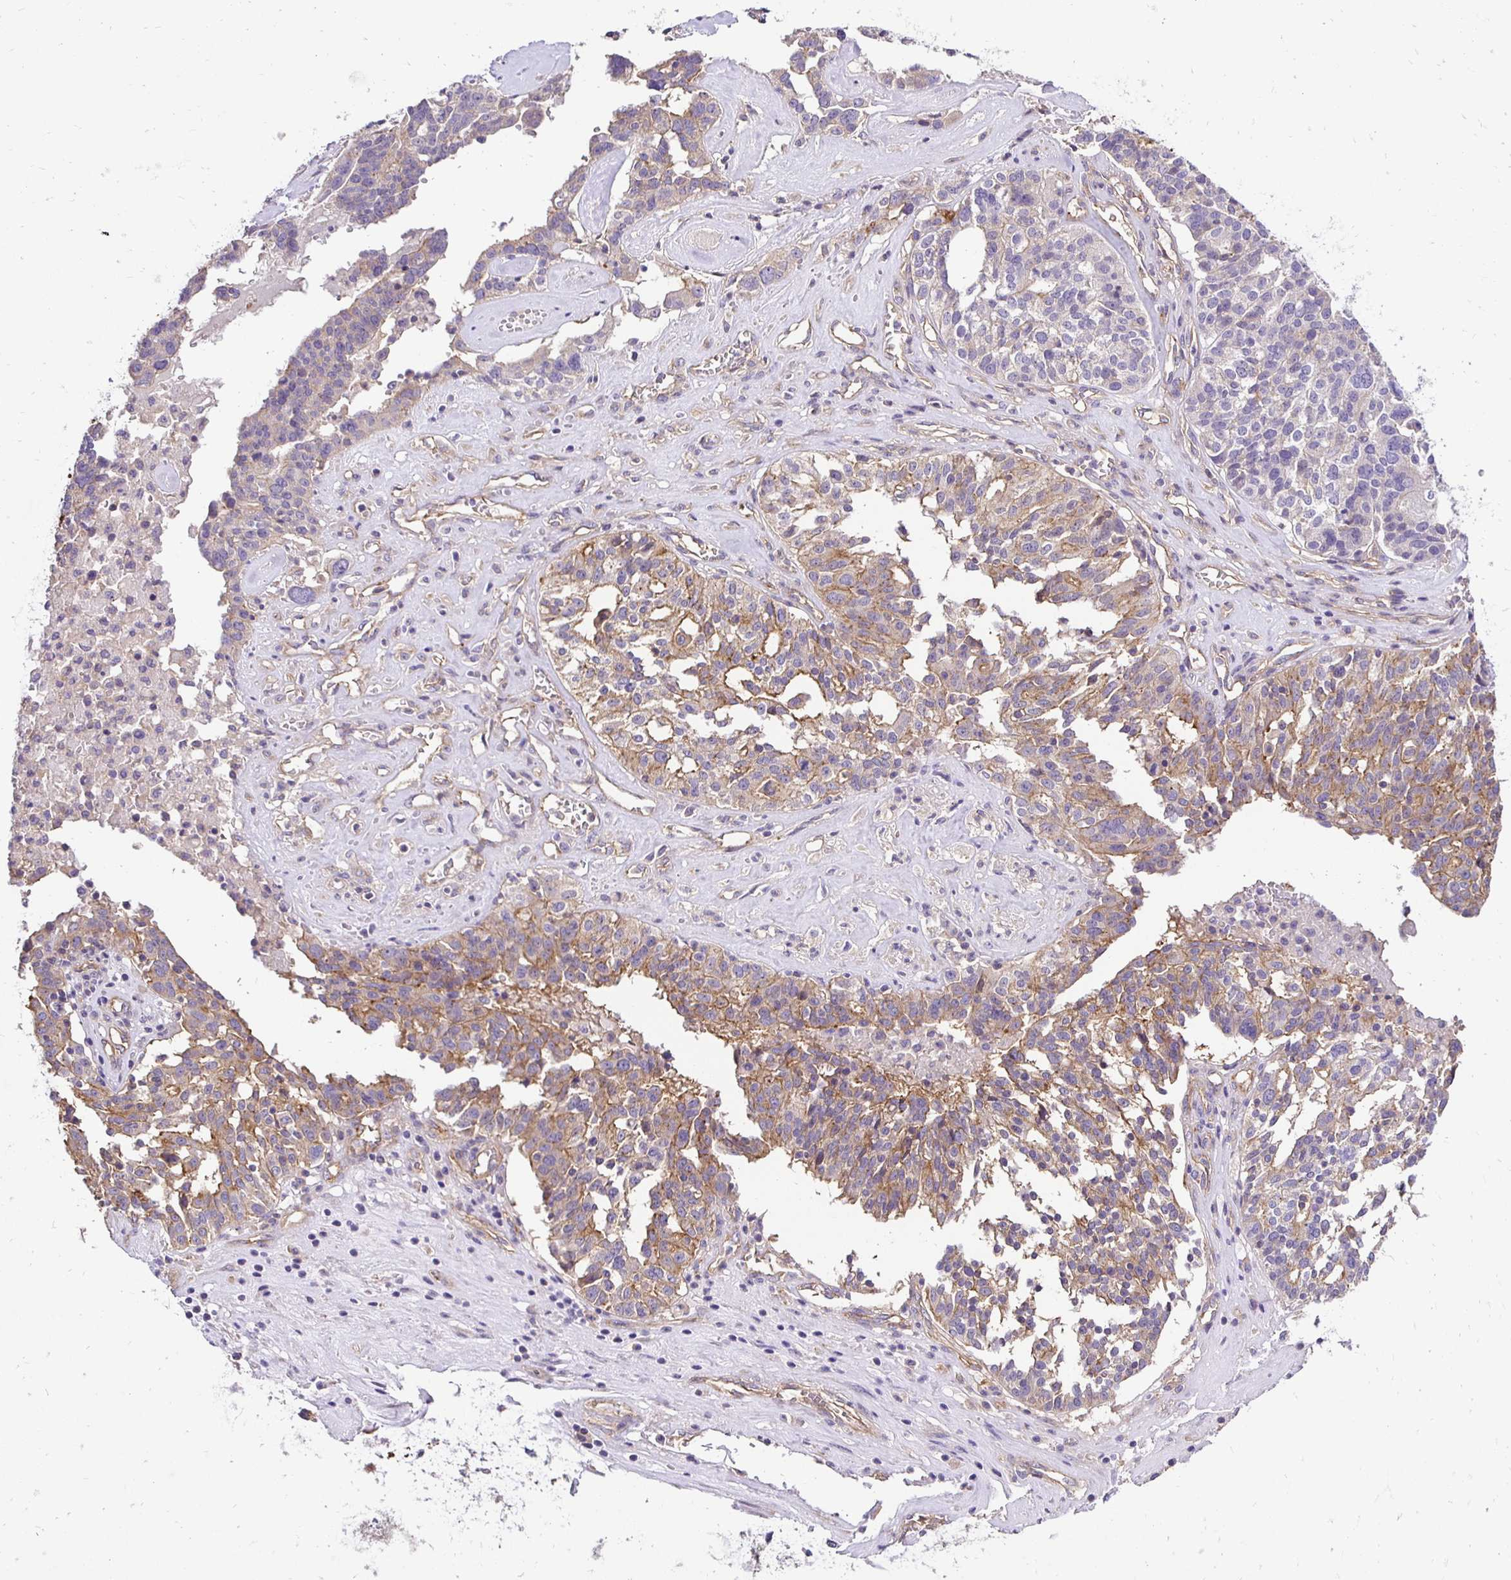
{"staining": {"intensity": "weak", "quantity": "25%-75%", "location": "cytoplasmic/membranous"}, "tissue": "ovarian cancer", "cell_type": "Tumor cells", "image_type": "cancer", "snomed": [{"axis": "morphology", "description": "Cystadenocarcinoma, serous, NOS"}, {"axis": "topography", "description": "Ovary"}], "caption": "This micrograph exhibits ovarian serous cystadenocarcinoma stained with immunohistochemistry (IHC) to label a protein in brown. The cytoplasmic/membranous of tumor cells show weak positivity for the protein. Nuclei are counter-stained blue.", "gene": "SLC9A1", "patient": {"sex": "female", "age": 59}}